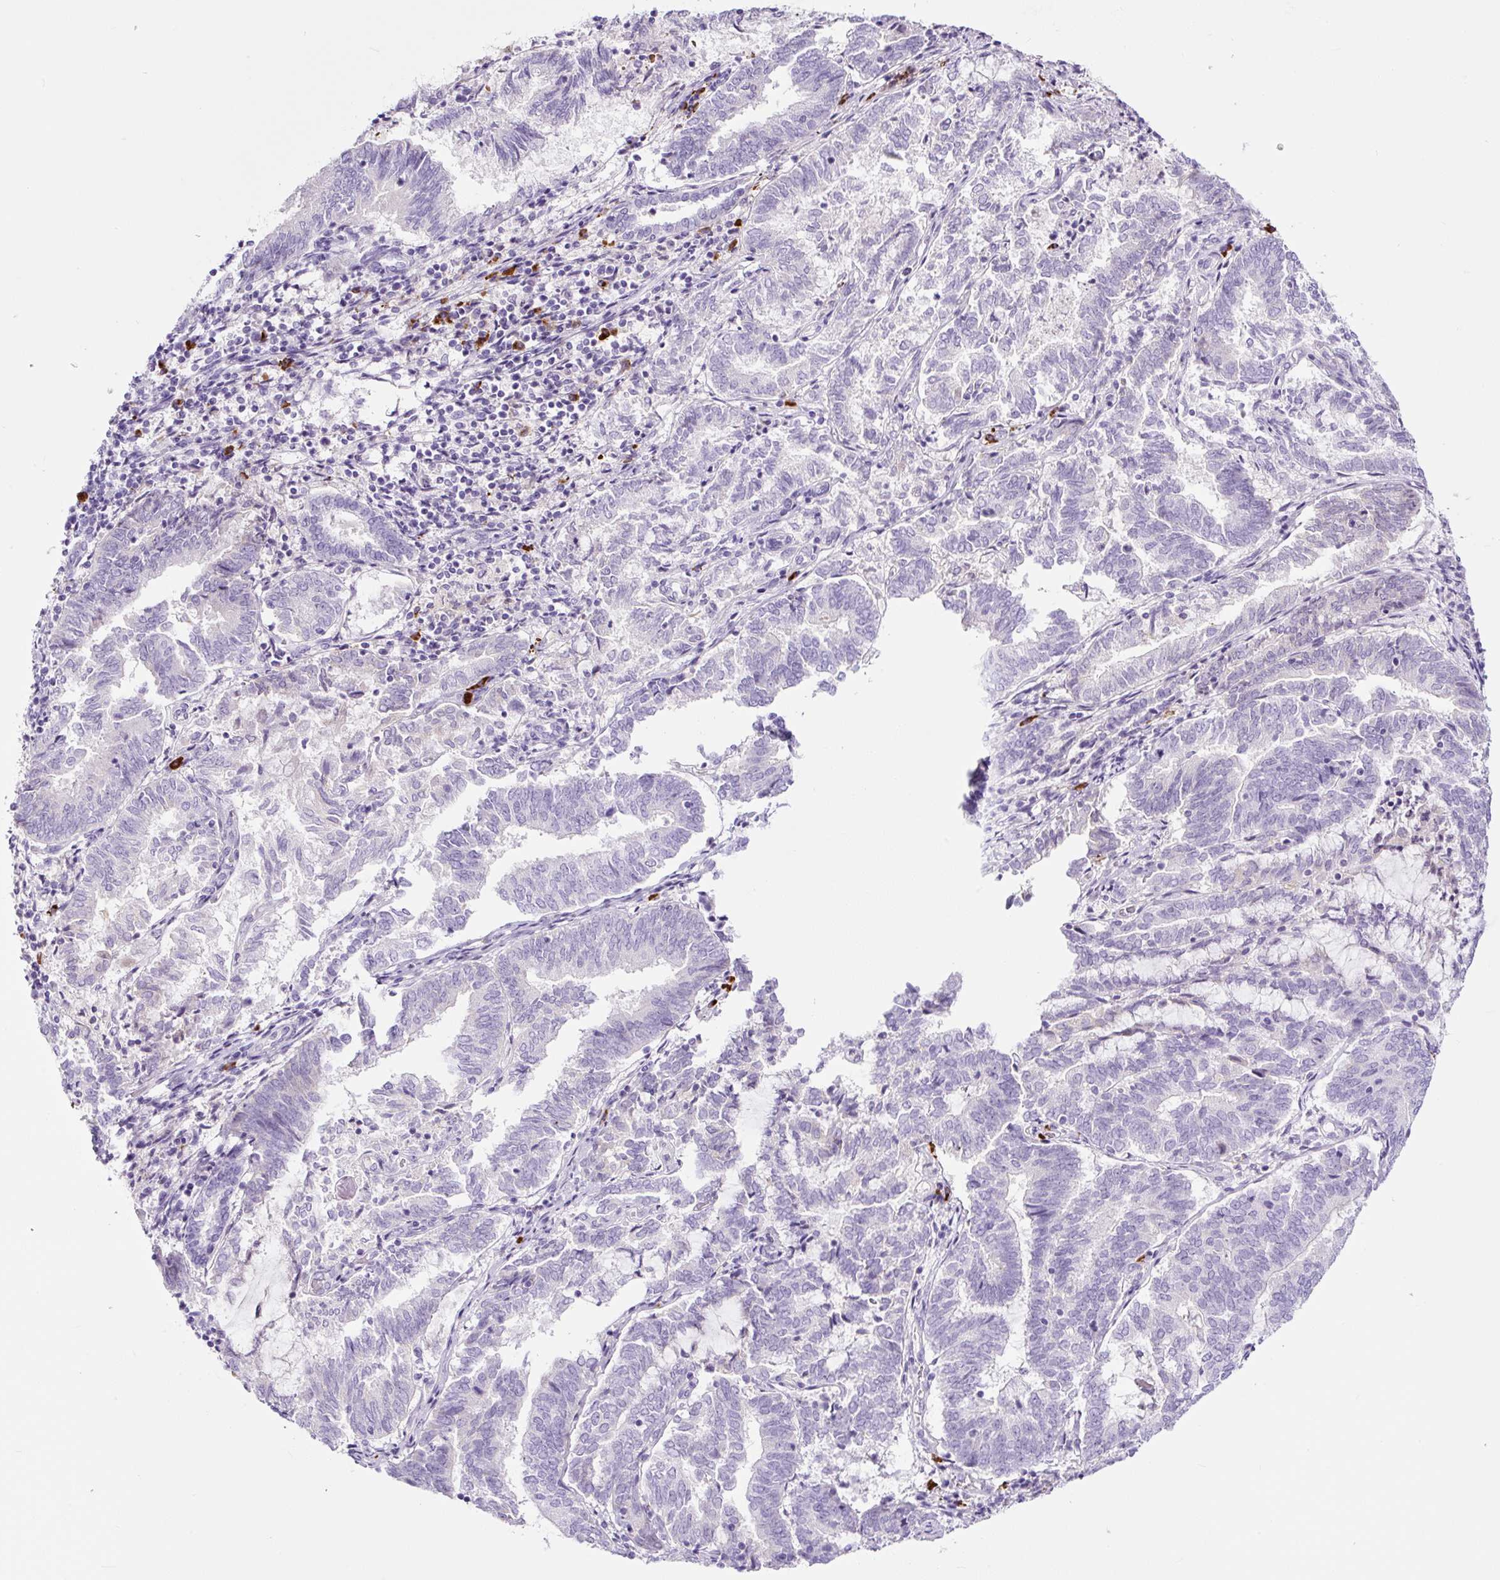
{"staining": {"intensity": "negative", "quantity": "none", "location": "none"}, "tissue": "endometrial cancer", "cell_type": "Tumor cells", "image_type": "cancer", "snomed": [{"axis": "morphology", "description": "Adenocarcinoma, NOS"}, {"axis": "topography", "description": "Endometrium"}], "caption": "This is an immunohistochemistry (IHC) image of human endometrial cancer. There is no positivity in tumor cells.", "gene": "RNF212B", "patient": {"sex": "female", "age": 80}}